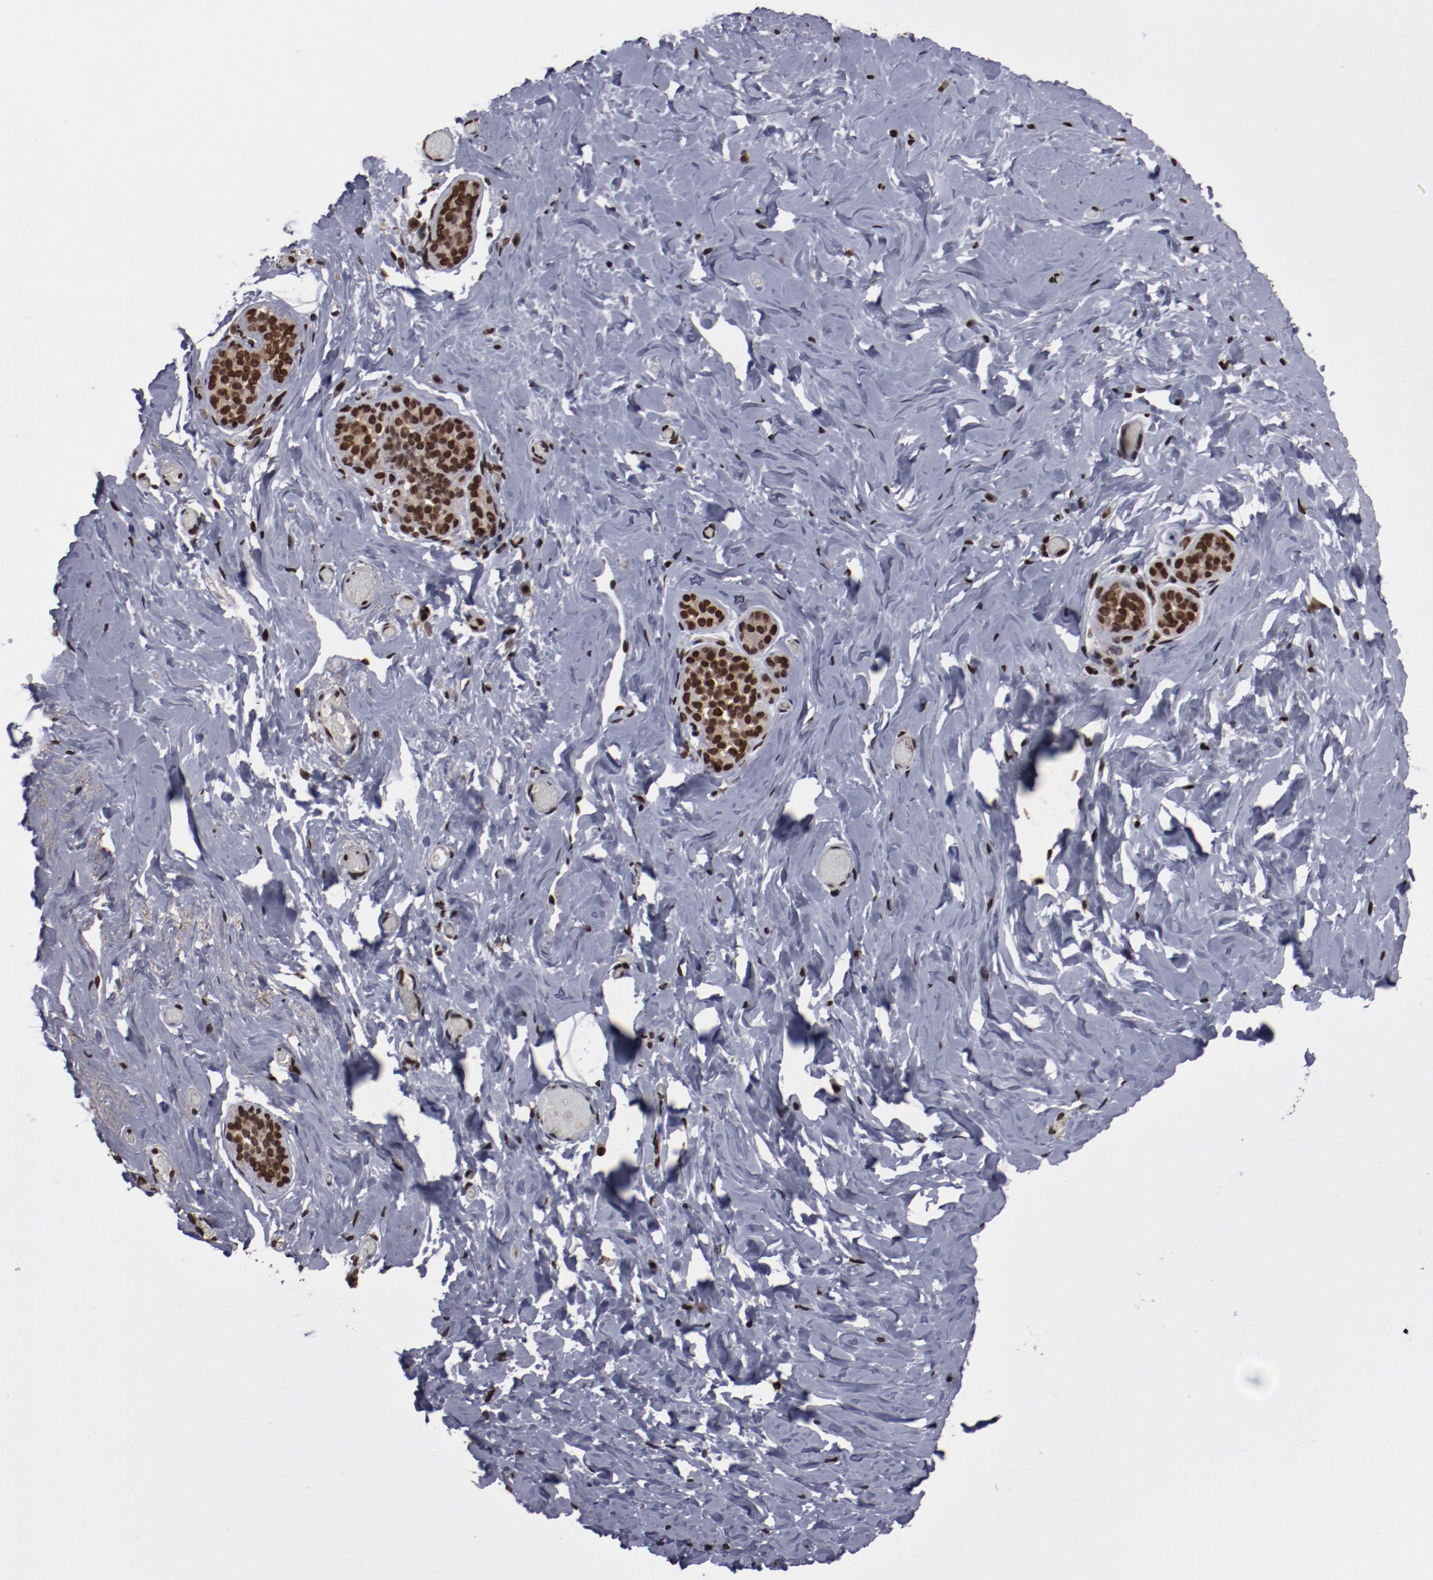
{"staining": {"intensity": "moderate", "quantity": "25%-75%", "location": "nuclear"}, "tissue": "breast", "cell_type": "Adipocytes", "image_type": "normal", "snomed": [{"axis": "morphology", "description": "Normal tissue, NOS"}, {"axis": "topography", "description": "Breast"}], "caption": "This photomicrograph demonstrates unremarkable breast stained with immunohistochemistry to label a protein in brown. The nuclear of adipocytes show moderate positivity for the protein. Nuclei are counter-stained blue.", "gene": "AKT1", "patient": {"sex": "female", "age": 75}}